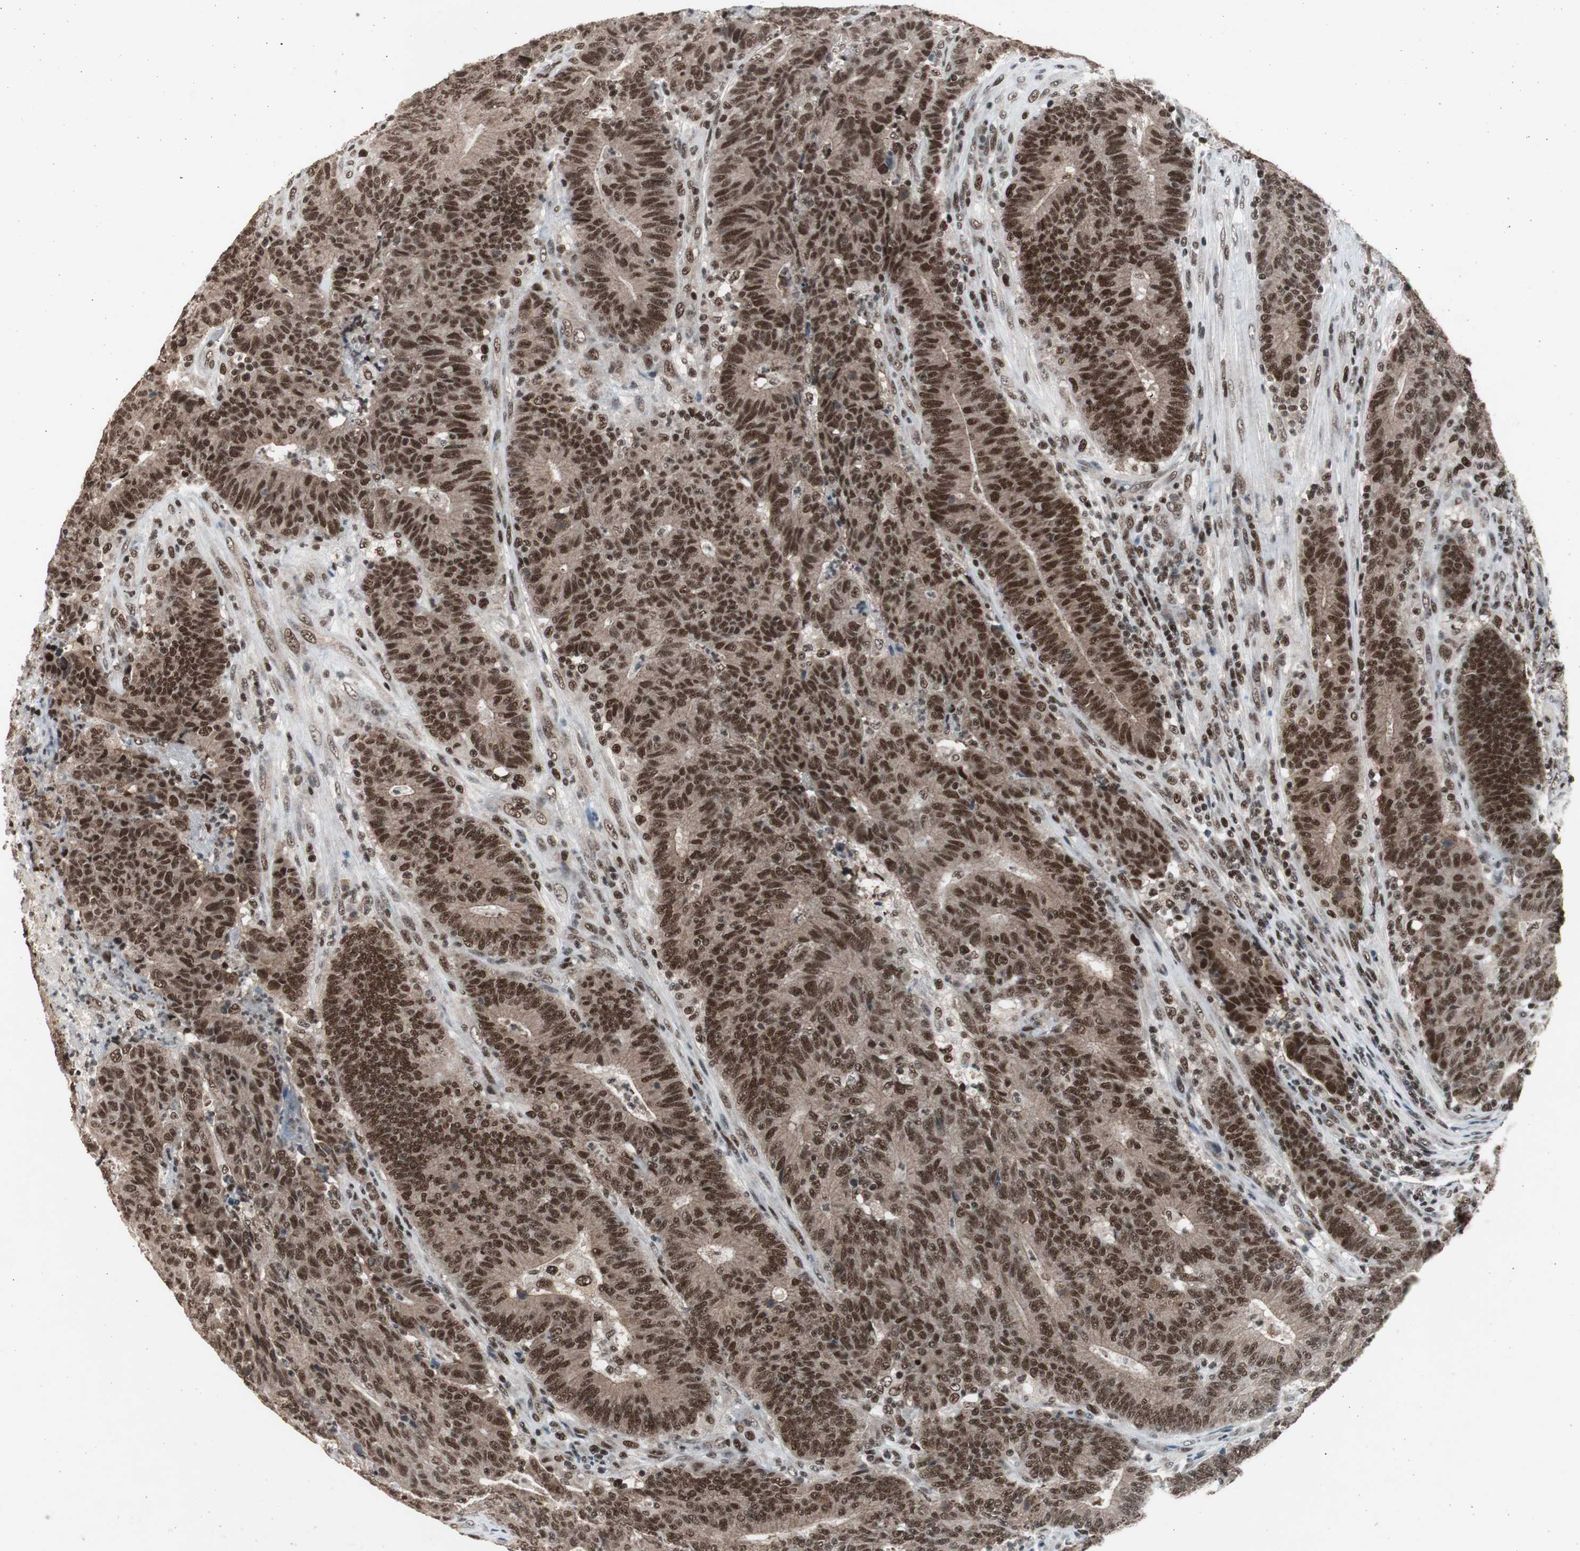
{"staining": {"intensity": "strong", "quantity": ">75%", "location": "cytoplasmic/membranous,nuclear"}, "tissue": "colorectal cancer", "cell_type": "Tumor cells", "image_type": "cancer", "snomed": [{"axis": "morphology", "description": "Normal tissue, NOS"}, {"axis": "morphology", "description": "Adenocarcinoma, NOS"}, {"axis": "topography", "description": "Colon"}], "caption": "Tumor cells display strong cytoplasmic/membranous and nuclear expression in approximately >75% of cells in colorectal cancer (adenocarcinoma). (Stains: DAB (3,3'-diaminobenzidine) in brown, nuclei in blue, Microscopy: brightfield microscopy at high magnification).", "gene": "RPA1", "patient": {"sex": "female", "age": 75}}